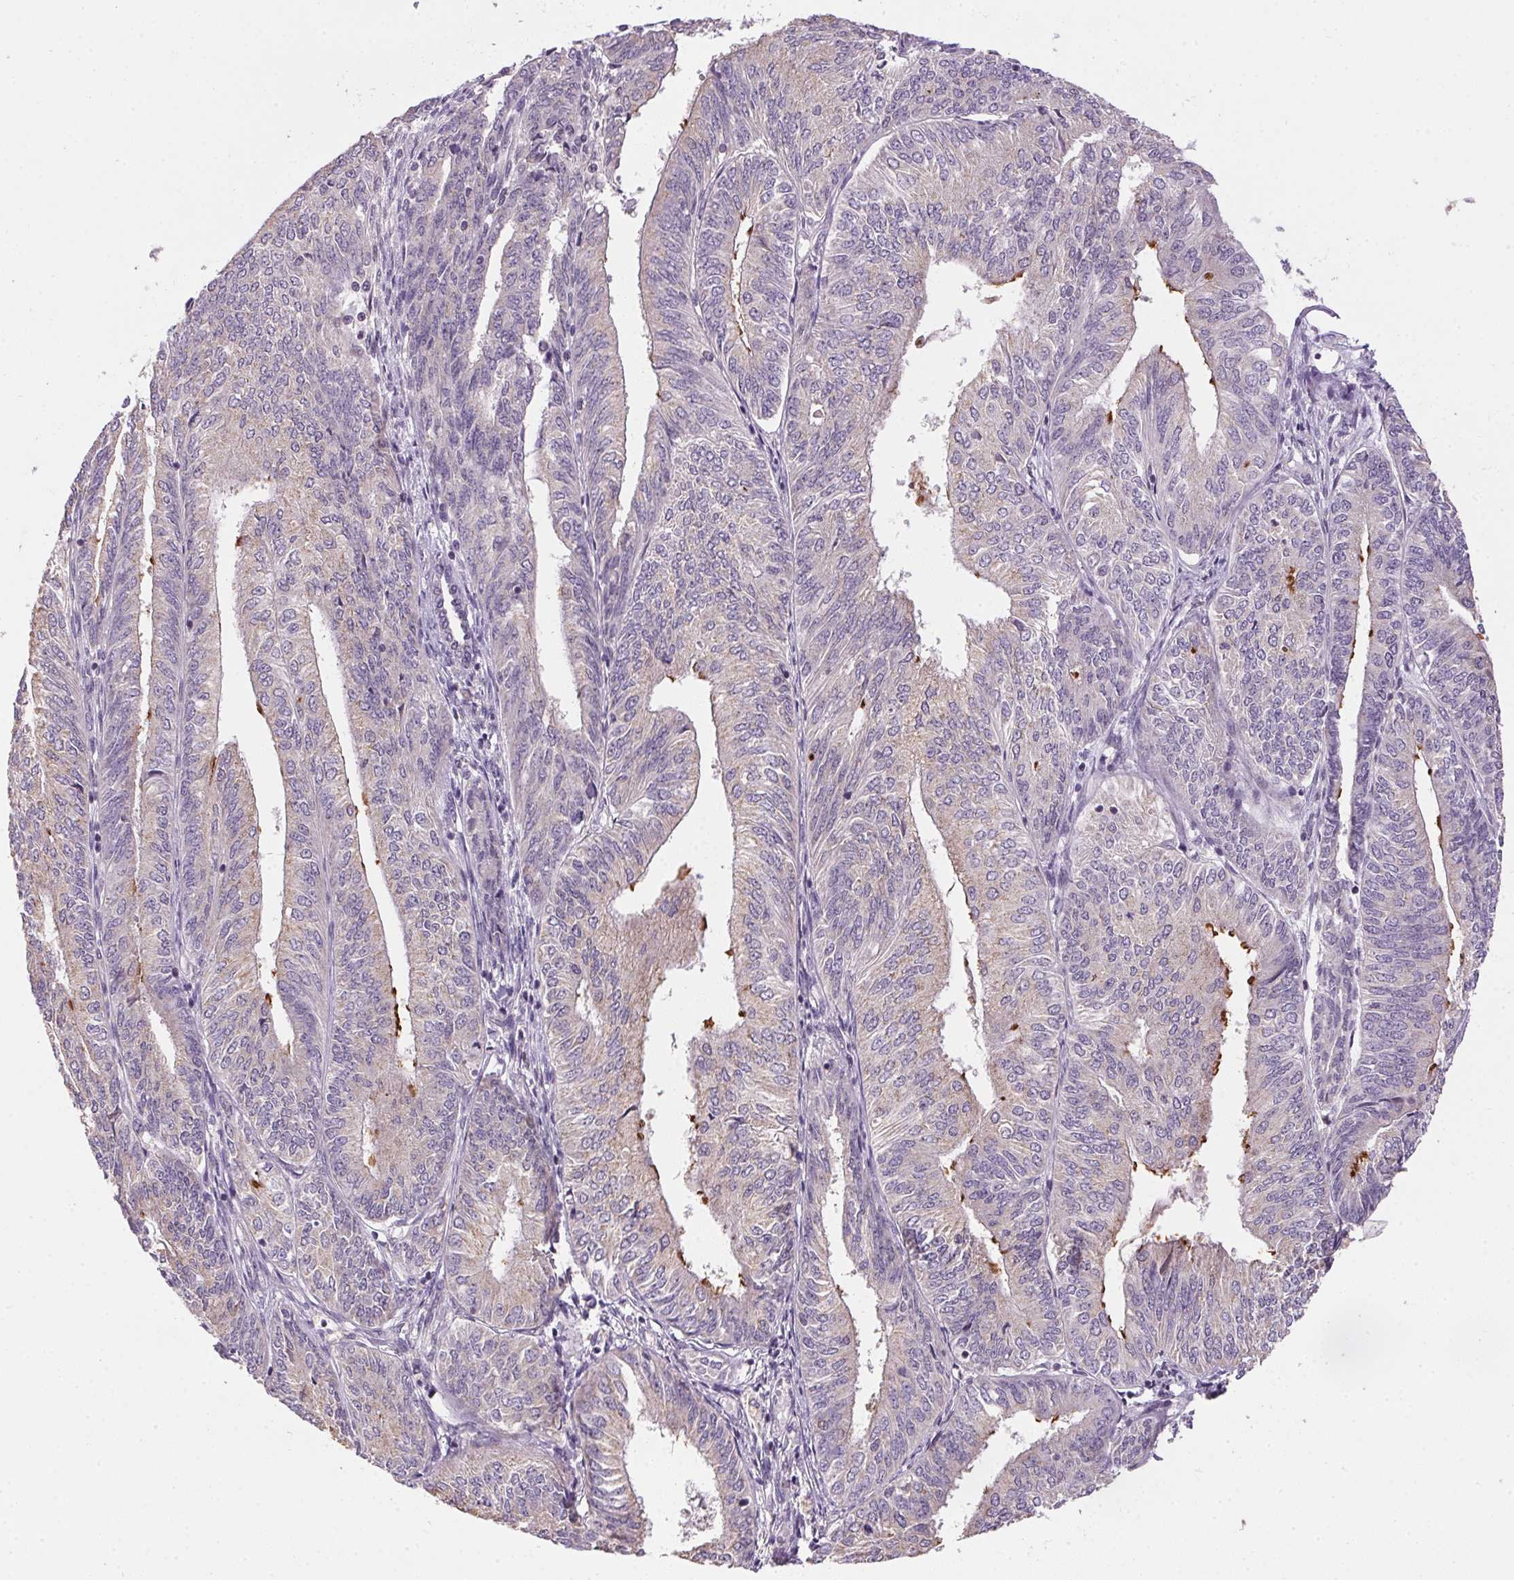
{"staining": {"intensity": "negative", "quantity": "none", "location": "none"}, "tissue": "endometrial cancer", "cell_type": "Tumor cells", "image_type": "cancer", "snomed": [{"axis": "morphology", "description": "Adenocarcinoma, NOS"}, {"axis": "topography", "description": "Endometrium"}], "caption": "Tumor cells show no significant staining in endometrial cancer (adenocarcinoma).", "gene": "SPACA9", "patient": {"sex": "female", "age": 58}}